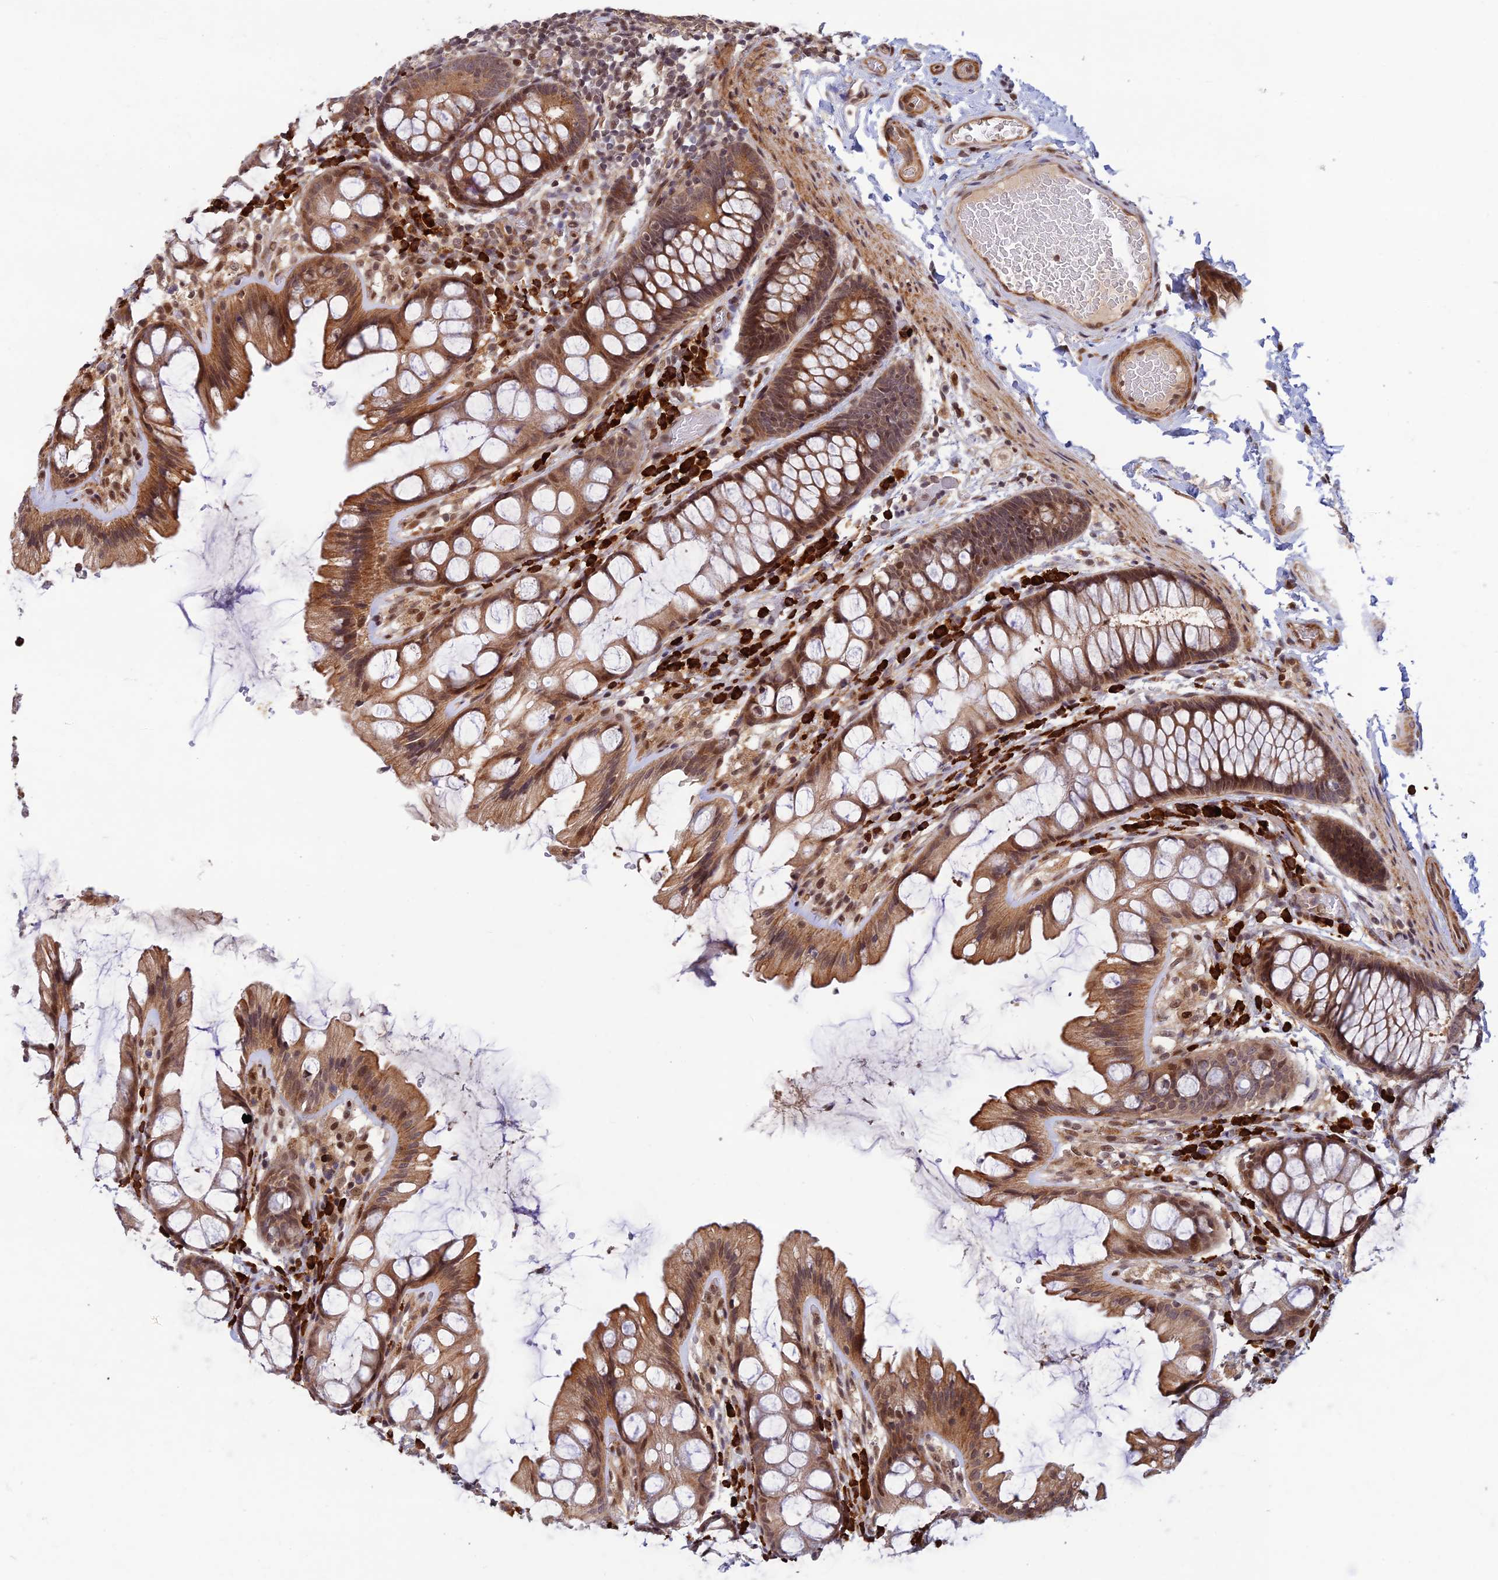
{"staining": {"intensity": "moderate", "quantity": ">75%", "location": "cytoplasmic/membranous"}, "tissue": "colon", "cell_type": "Endothelial cells", "image_type": "normal", "snomed": [{"axis": "morphology", "description": "Normal tissue, NOS"}, {"axis": "topography", "description": "Colon"}], "caption": "Immunohistochemical staining of benign colon demonstrates medium levels of moderate cytoplasmic/membranous staining in approximately >75% of endothelial cells. Immunohistochemistry (ihc) stains the protein in brown and the nuclei are stained blue.", "gene": "ZNF565", "patient": {"sex": "male", "age": 47}}